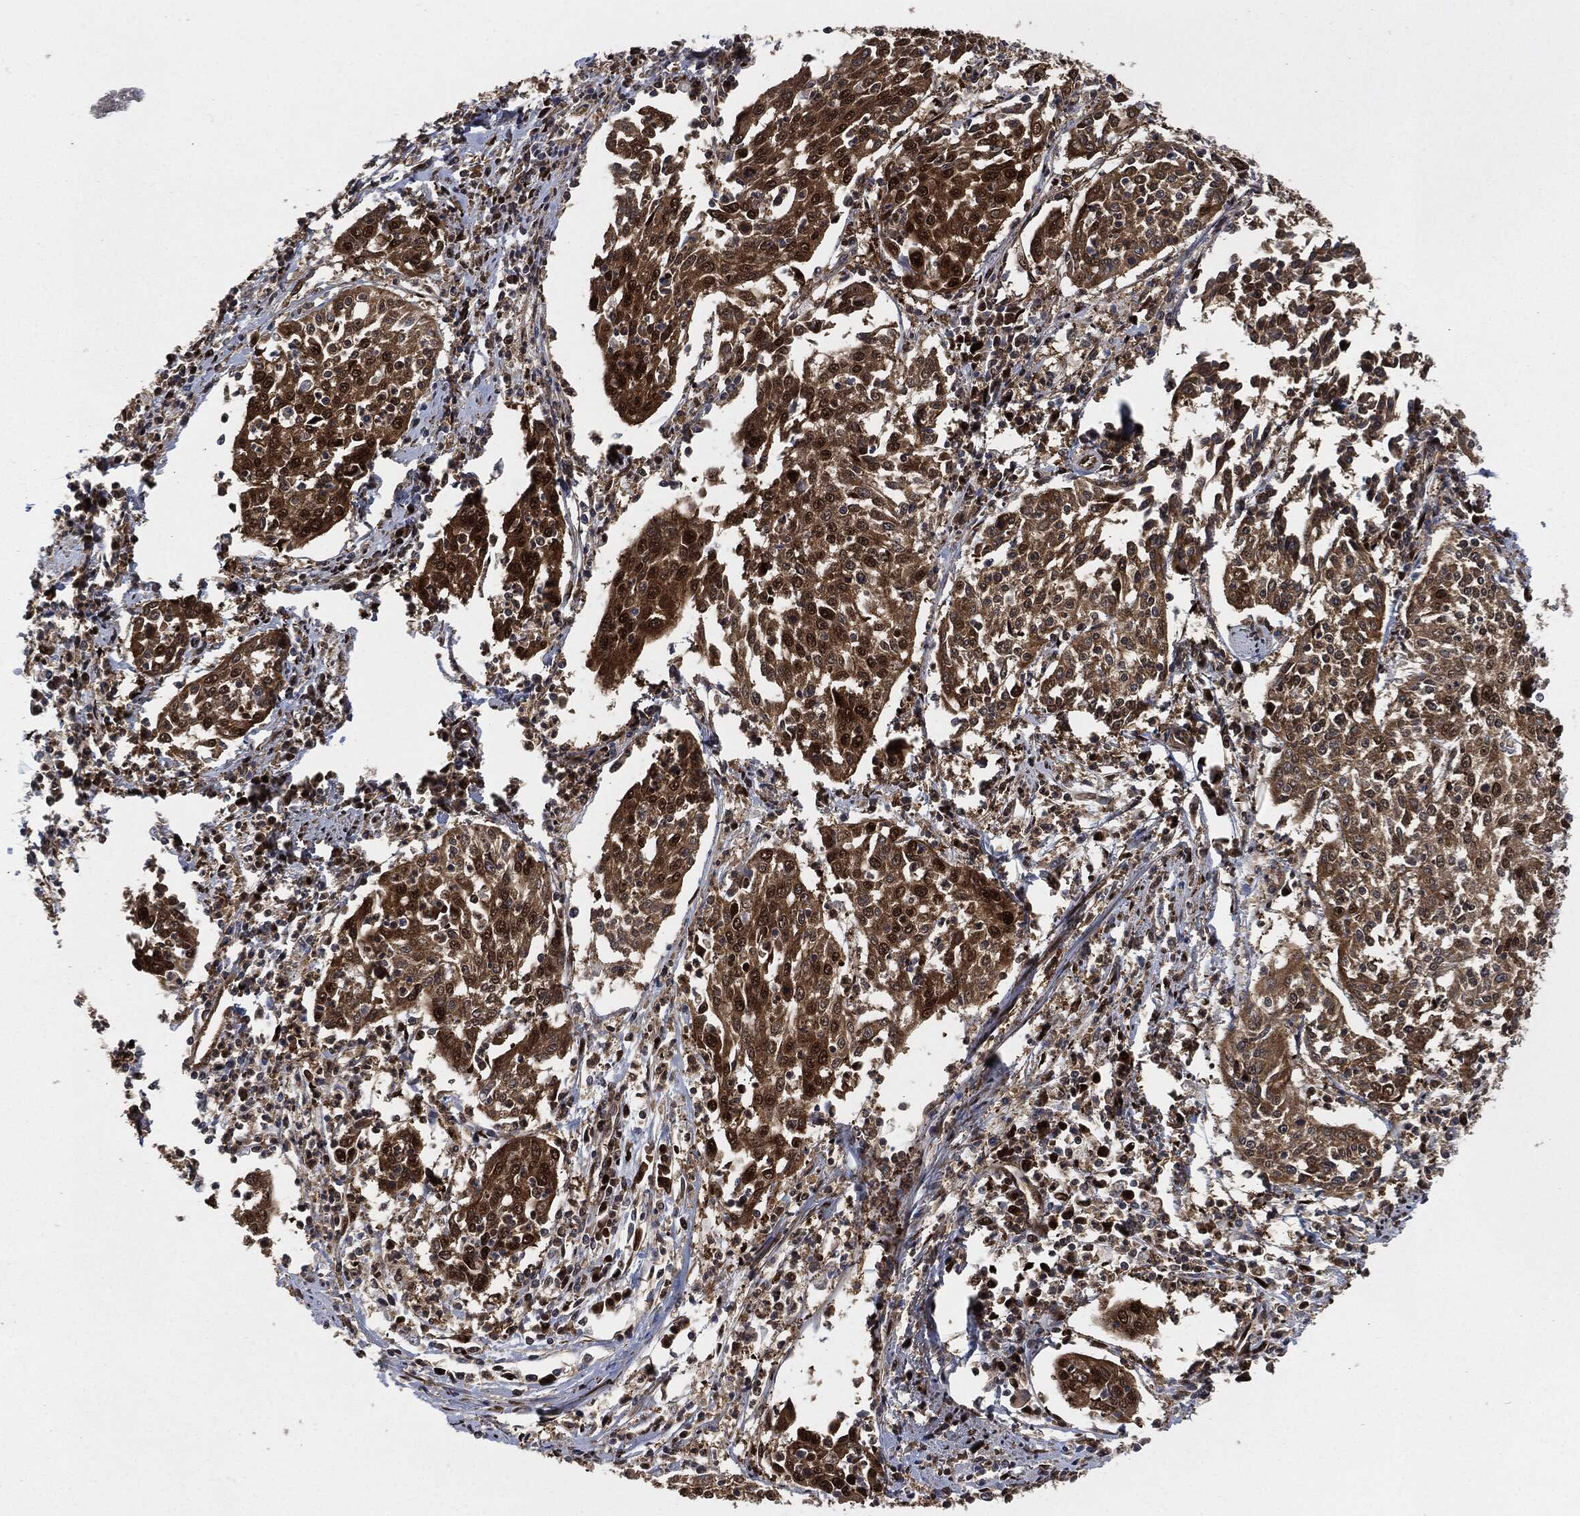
{"staining": {"intensity": "strong", "quantity": "25%-75%", "location": "cytoplasmic/membranous,nuclear"}, "tissue": "cervical cancer", "cell_type": "Tumor cells", "image_type": "cancer", "snomed": [{"axis": "morphology", "description": "Squamous cell carcinoma, NOS"}, {"axis": "topography", "description": "Cervix"}], "caption": "Brown immunohistochemical staining in human squamous cell carcinoma (cervical) displays strong cytoplasmic/membranous and nuclear staining in approximately 25%-75% of tumor cells.", "gene": "DCTN1", "patient": {"sex": "female", "age": 41}}